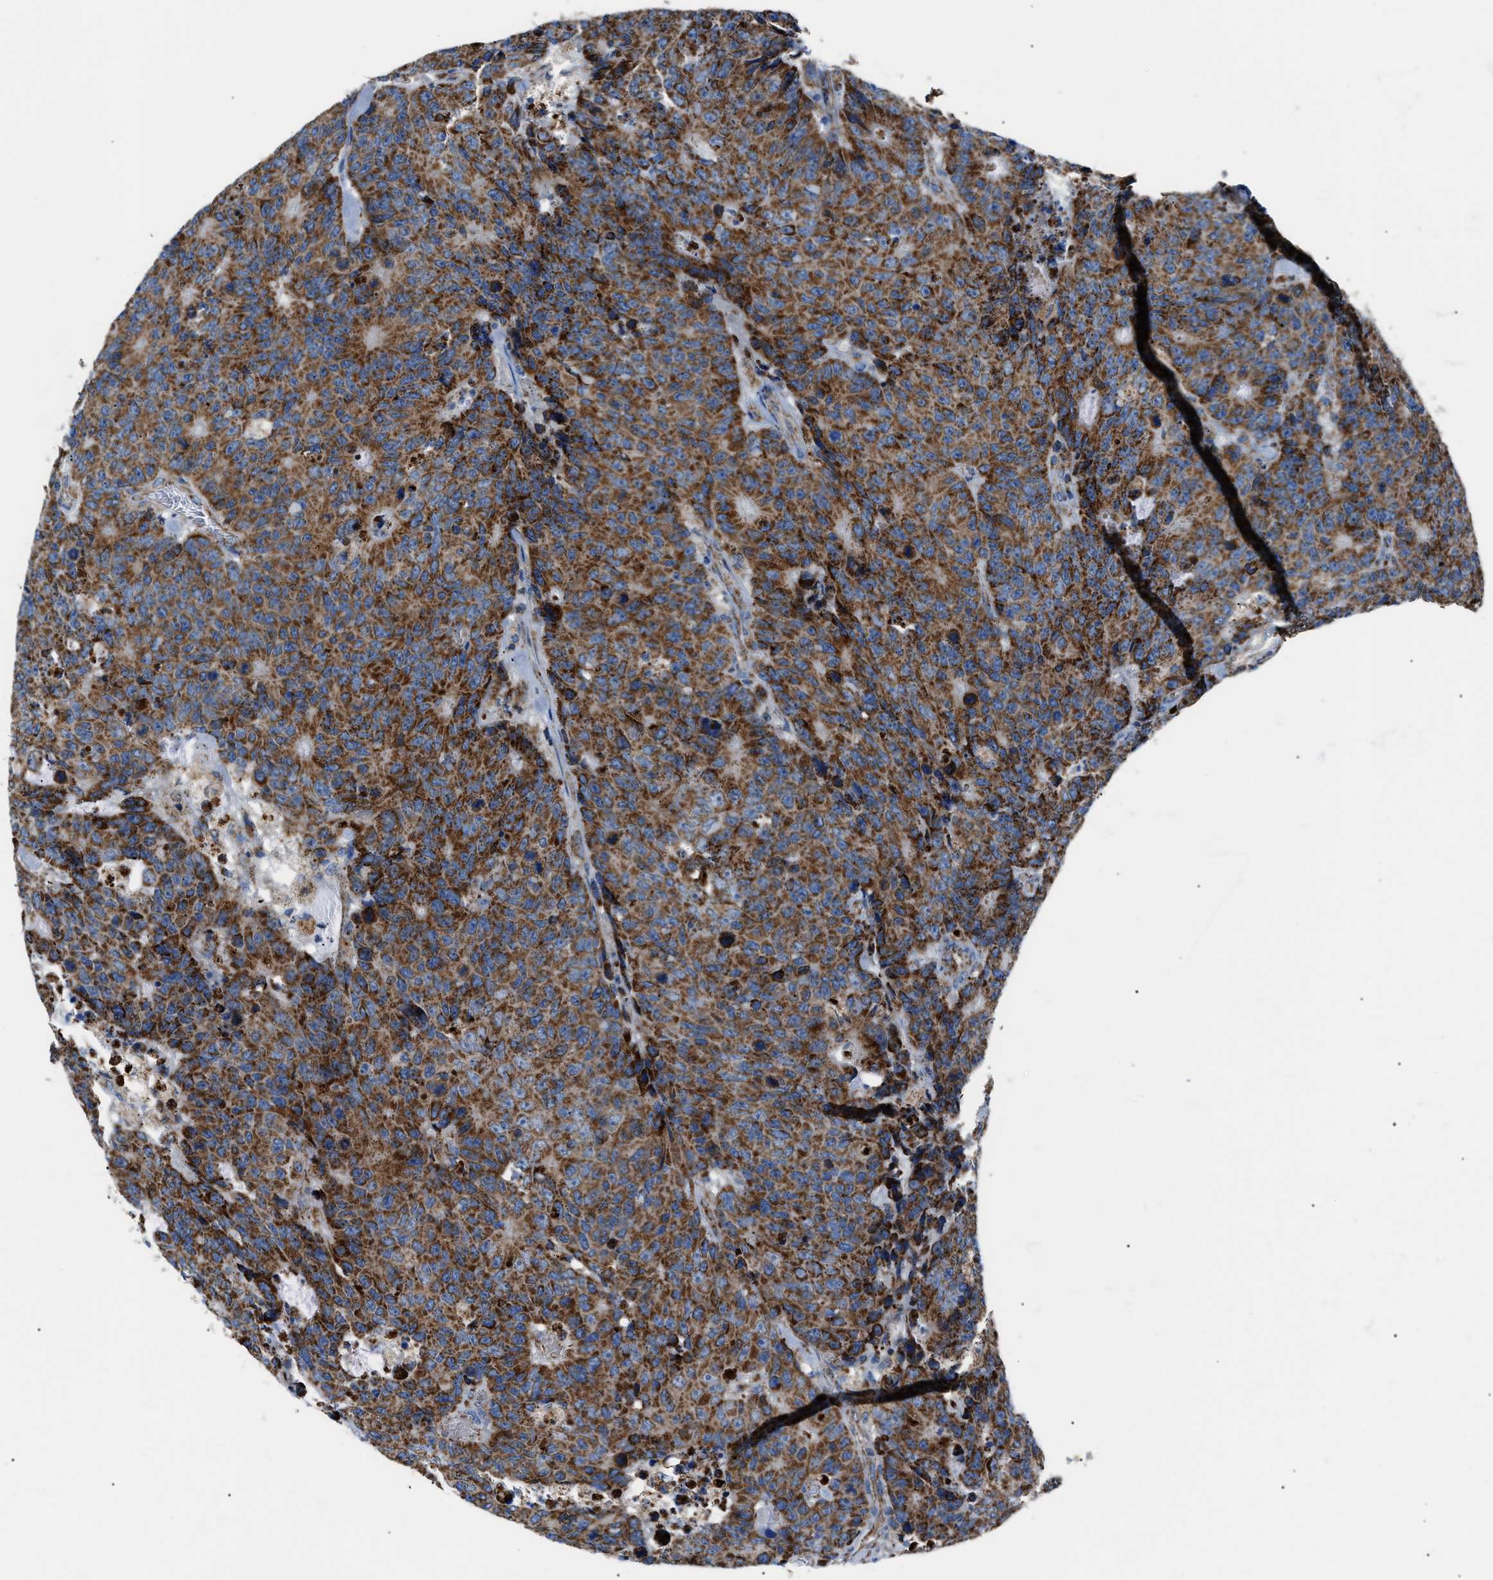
{"staining": {"intensity": "strong", "quantity": ">75%", "location": "cytoplasmic/membranous"}, "tissue": "colorectal cancer", "cell_type": "Tumor cells", "image_type": "cancer", "snomed": [{"axis": "morphology", "description": "Adenocarcinoma, NOS"}, {"axis": "topography", "description": "Colon"}], "caption": "There is high levels of strong cytoplasmic/membranous positivity in tumor cells of adenocarcinoma (colorectal), as demonstrated by immunohistochemical staining (brown color).", "gene": "PHB2", "patient": {"sex": "female", "age": 86}}